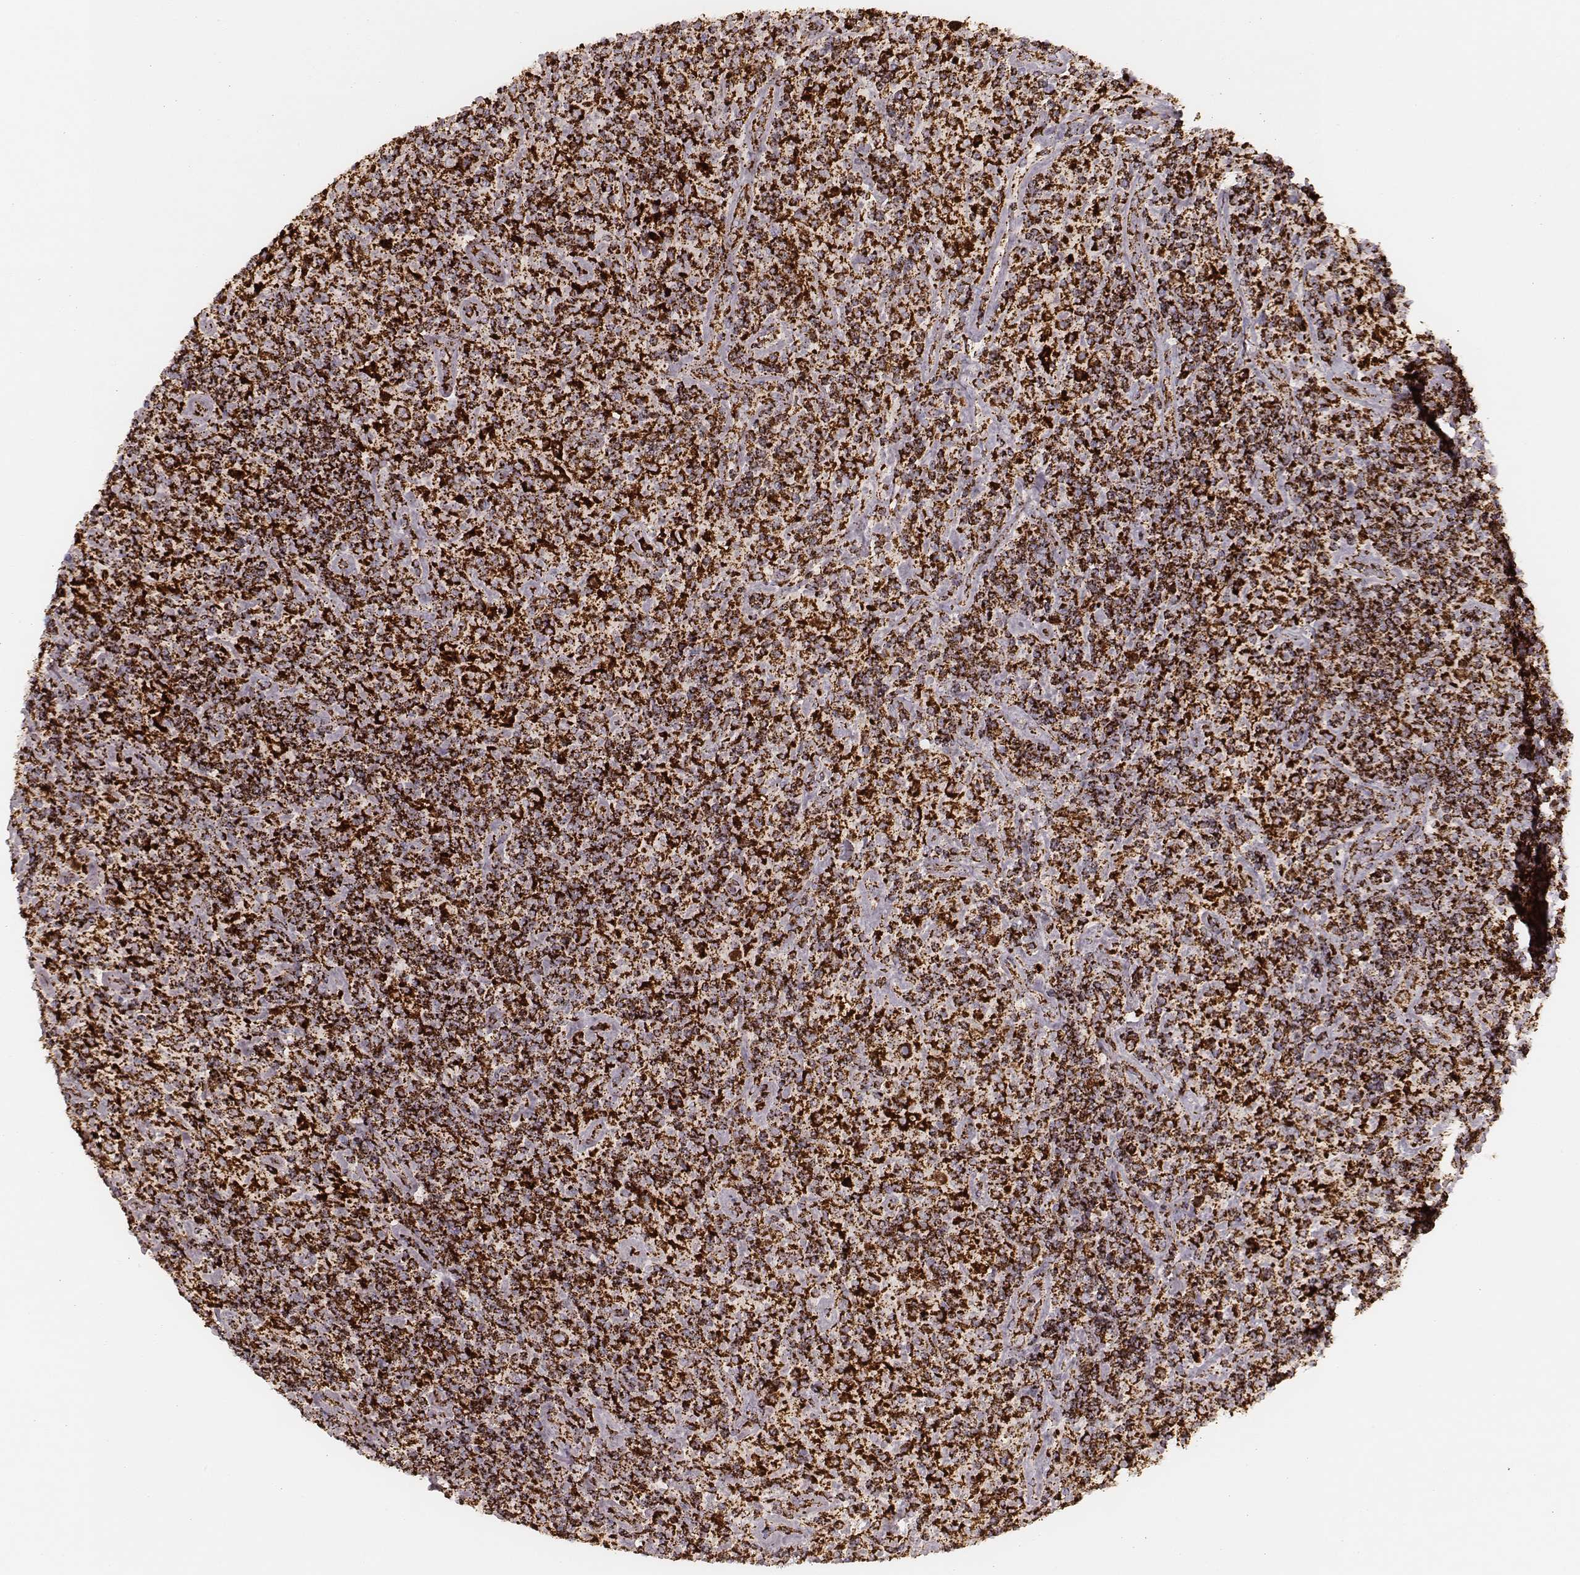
{"staining": {"intensity": "strong", "quantity": ">75%", "location": "cytoplasmic/membranous"}, "tissue": "lymphoma", "cell_type": "Tumor cells", "image_type": "cancer", "snomed": [{"axis": "morphology", "description": "Hodgkin's disease, NOS"}, {"axis": "topography", "description": "Lymph node"}], "caption": "Strong cytoplasmic/membranous protein staining is present in about >75% of tumor cells in lymphoma. (IHC, brightfield microscopy, high magnification).", "gene": "CS", "patient": {"sex": "male", "age": 70}}